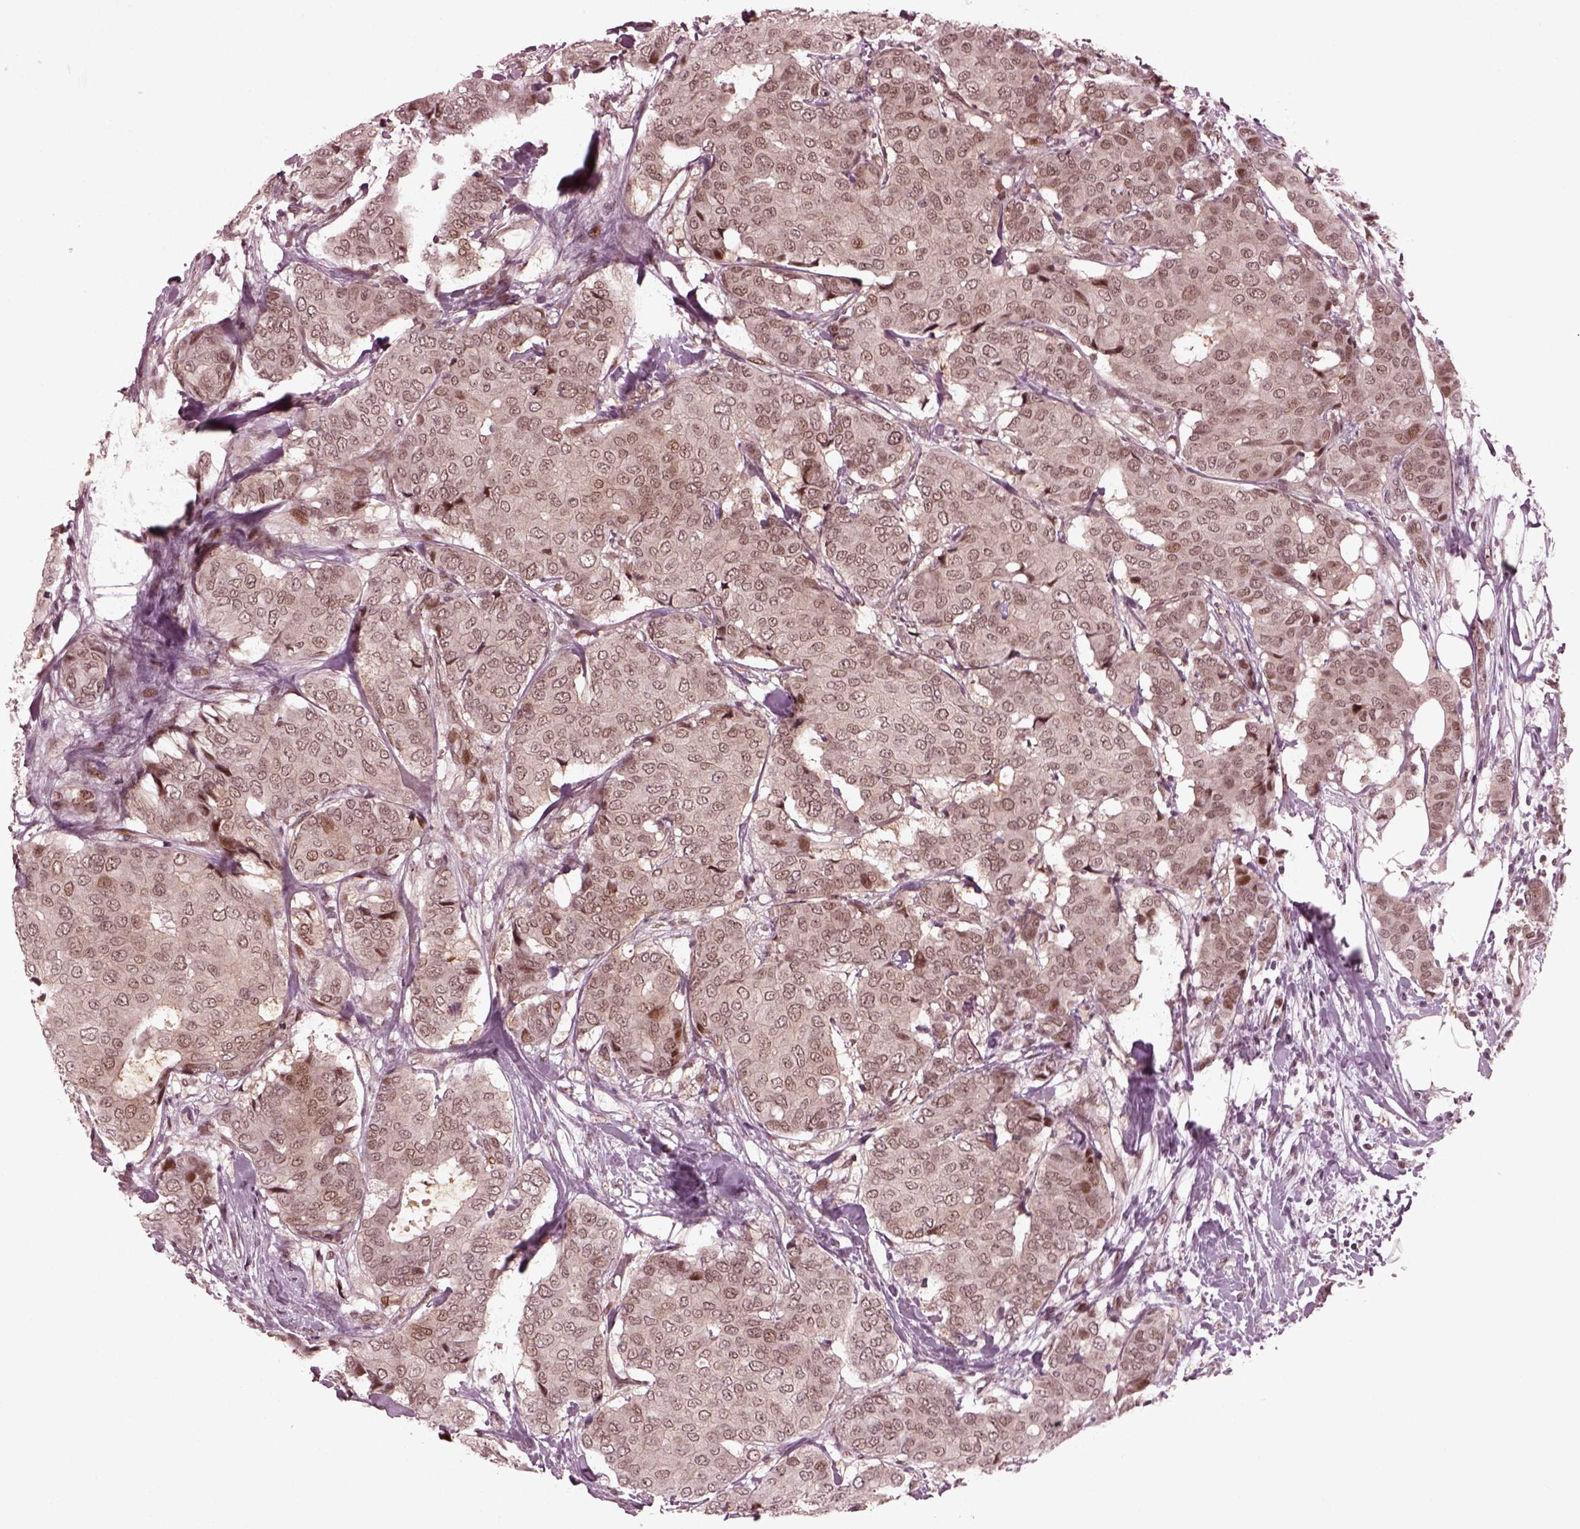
{"staining": {"intensity": "weak", "quantity": "25%-75%", "location": "cytoplasmic/membranous,nuclear"}, "tissue": "breast cancer", "cell_type": "Tumor cells", "image_type": "cancer", "snomed": [{"axis": "morphology", "description": "Duct carcinoma"}, {"axis": "topography", "description": "Breast"}], "caption": "Immunohistochemical staining of human infiltrating ductal carcinoma (breast) demonstrates low levels of weak cytoplasmic/membranous and nuclear protein staining in approximately 25%-75% of tumor cells.", "gene": "TRIB3", "patient": {"sex": "female", "age": 75}}